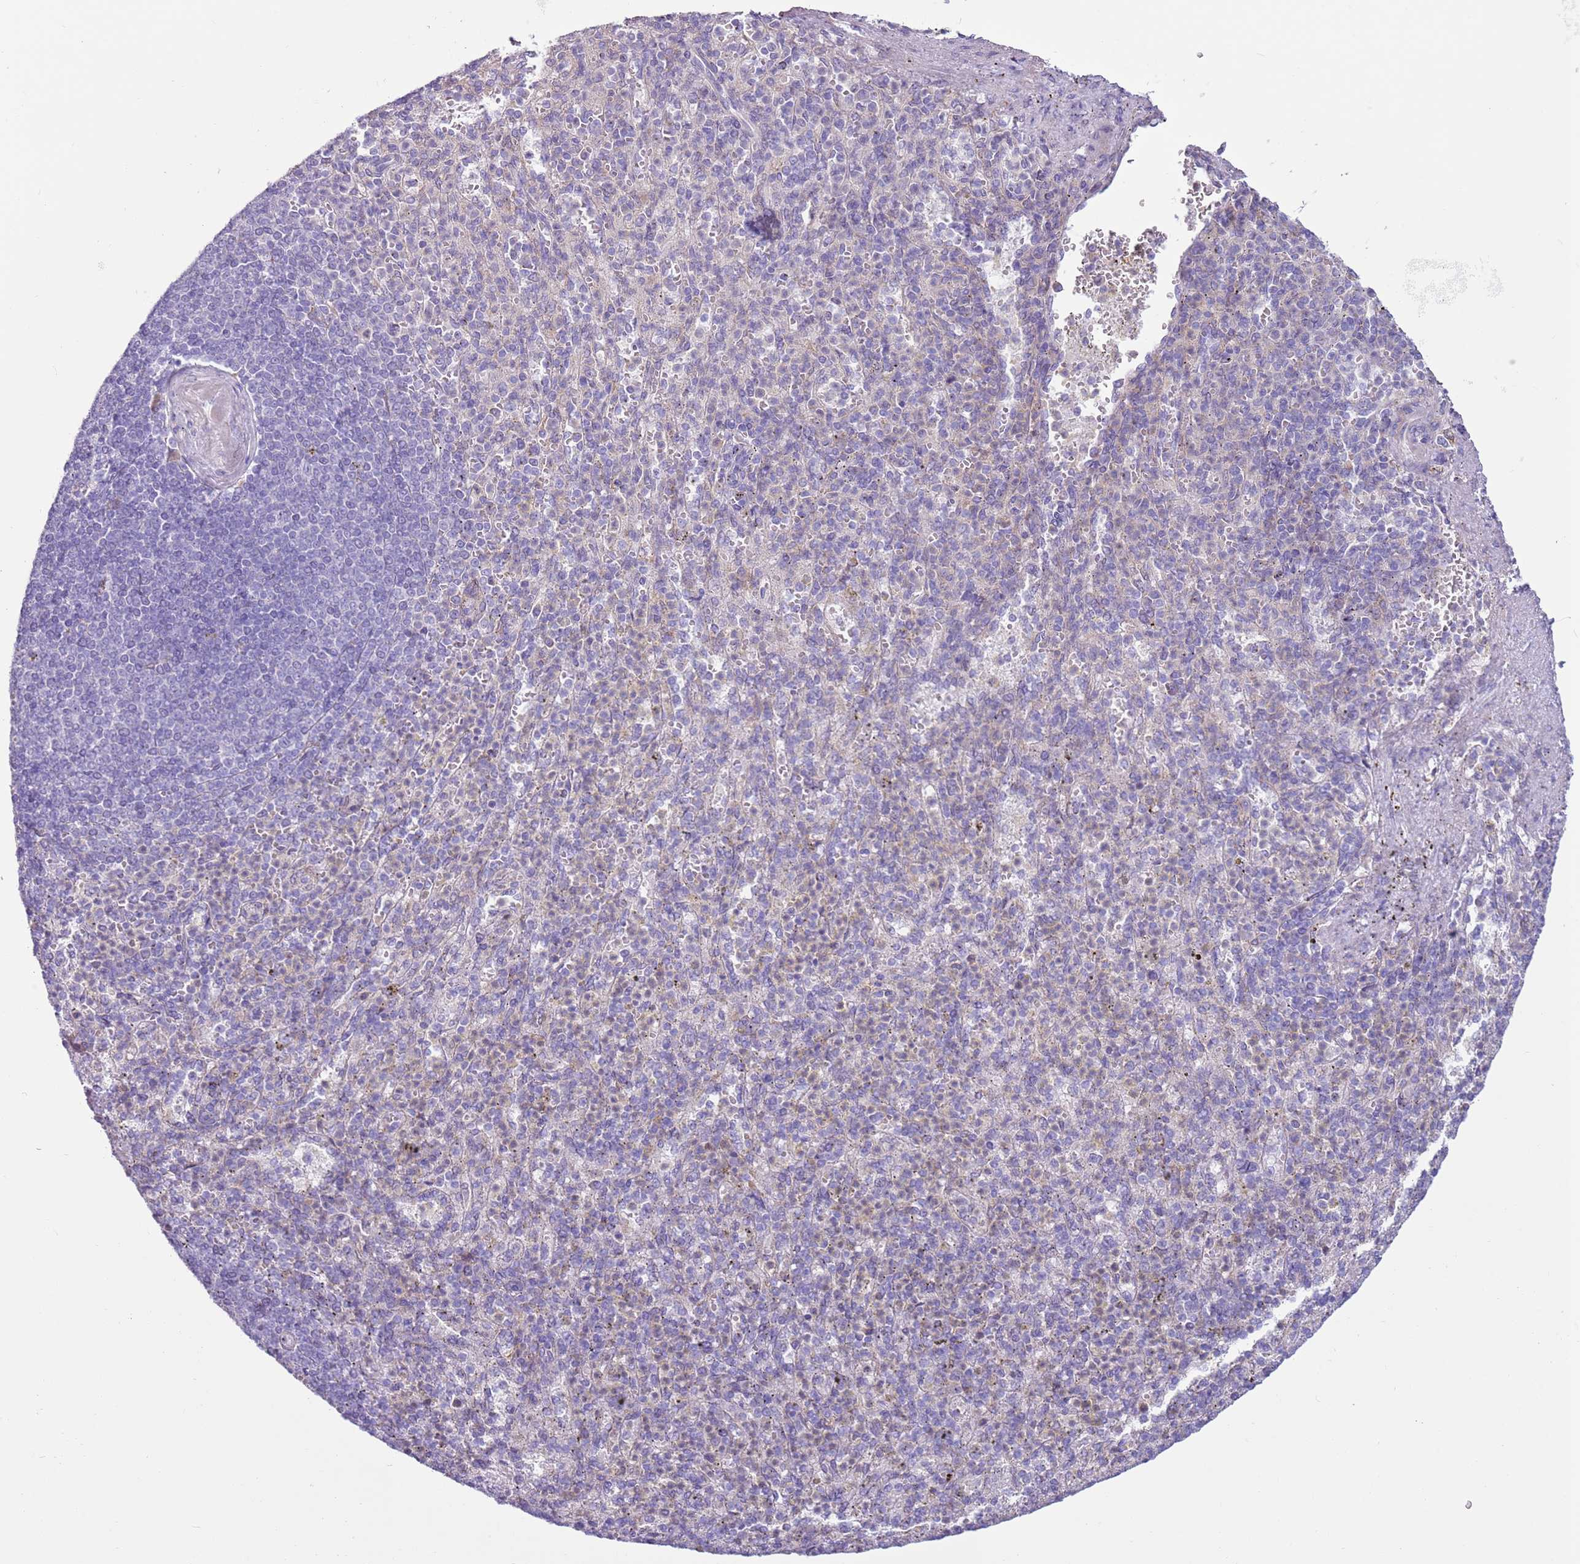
{"staining": {"intensity": "negative", "quantity": "none", "location": "none"}, "tissue": "spleen", "cell_type": "Cells in red pulp", "image_type": "normal", "snomed": [{"axis": "morphology", "description": "Normal tissue, NOS"}, {"axis": "topography", "description": "Spleen"}], "caption": "Spleen was stained to show a protein in brown. There is no significant expression in cells in red pulp.", "gene": "OAF", "patient": {"sex": "female", "age": 74}}